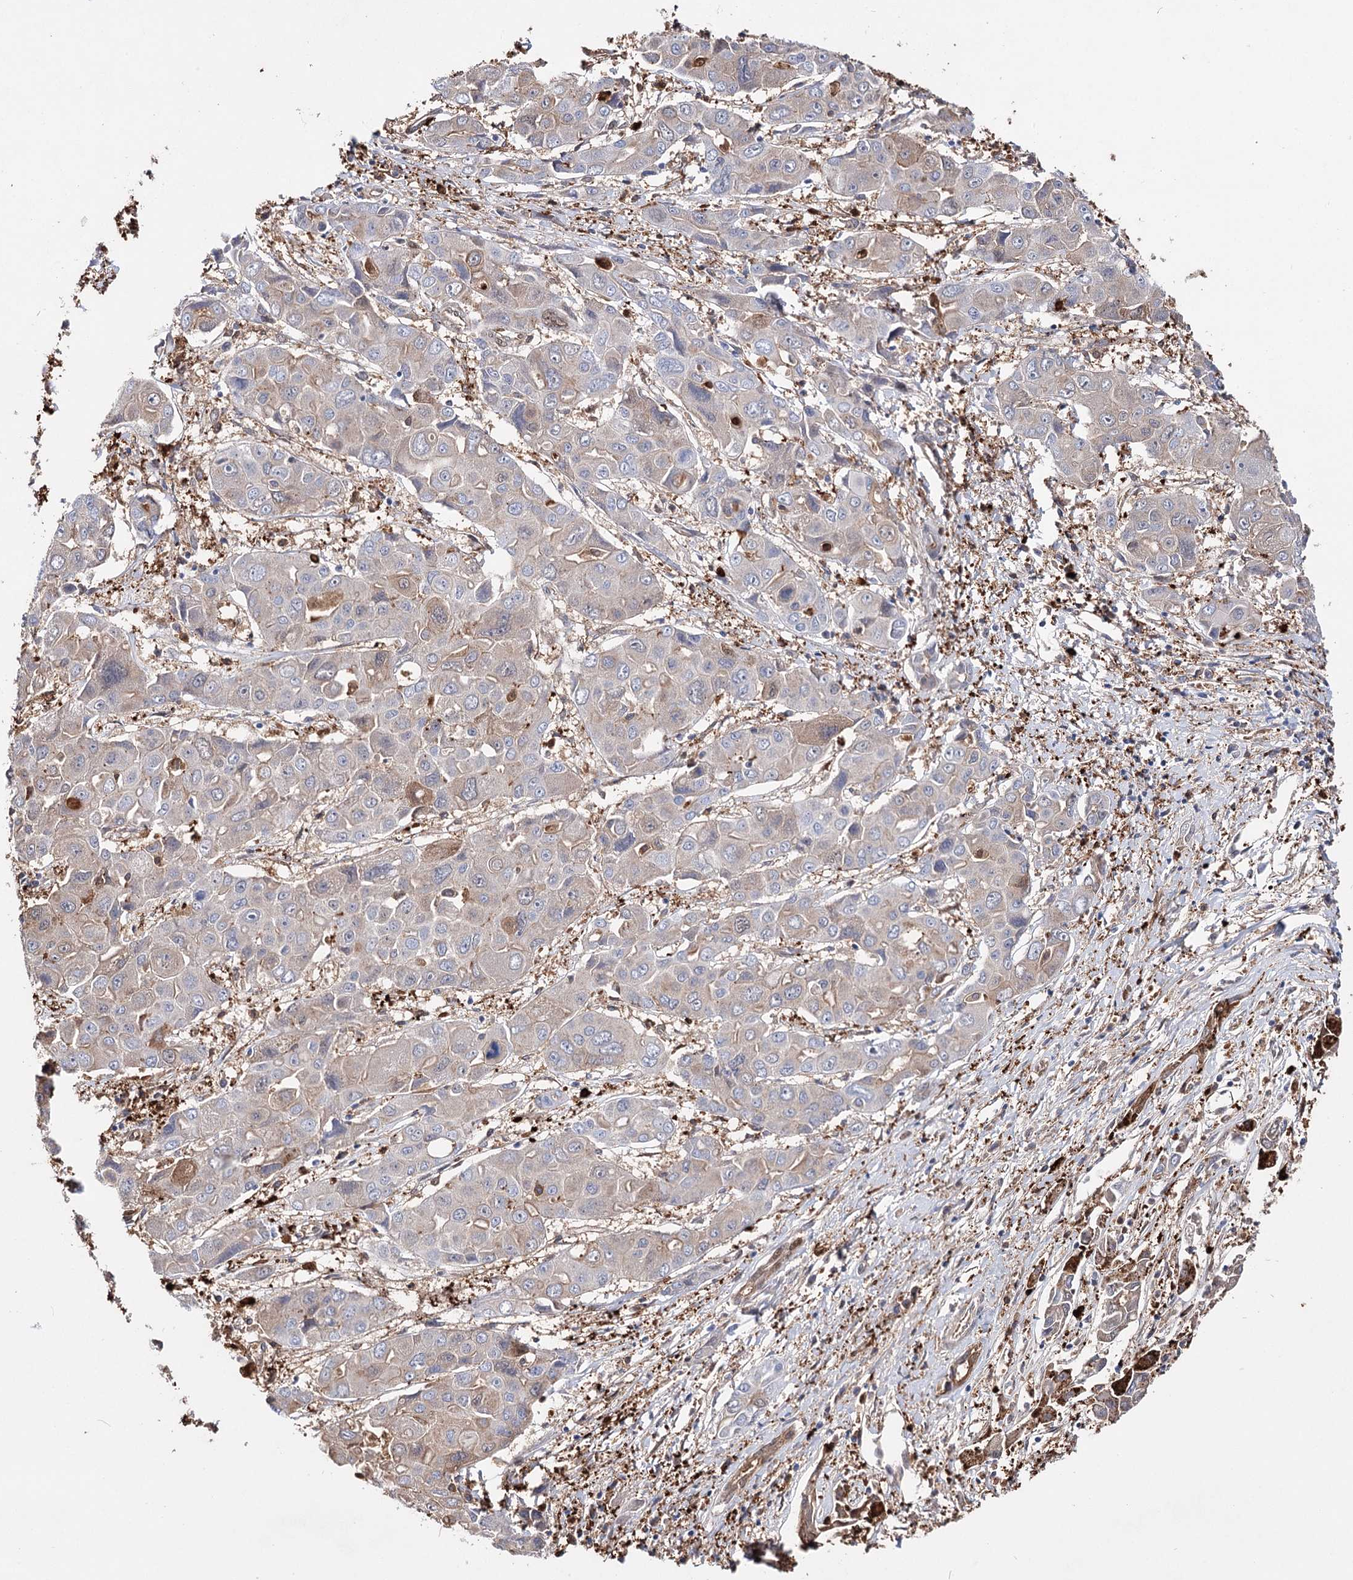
{"staining": {"intensity": "moderate", "quantity": "<25%", "location": "cytoplasmic/membranous,nuclear"}, "tissue": "liver cancer", "cell_type": "Tumor cells", "image_type": "cancer", "snomed": [{"axis": "morphology", "description": "Cholangiocarcinoma"}, {"axis": "topography", "description": "Liver"}], "caption": "A brown stain labels moderate cytoplasmic/membranous and nuclear positivity of a protein in human cholangiocarcinoma (liver) tumor cells. Using DAB (3,3'-diaminobenzidine) (brown) and hematoxylin (blue) stains, captured at high magnification using brightfield microscopy.", "gene": "CFAP46", "patient": {"sex": "male", "age": 67}}